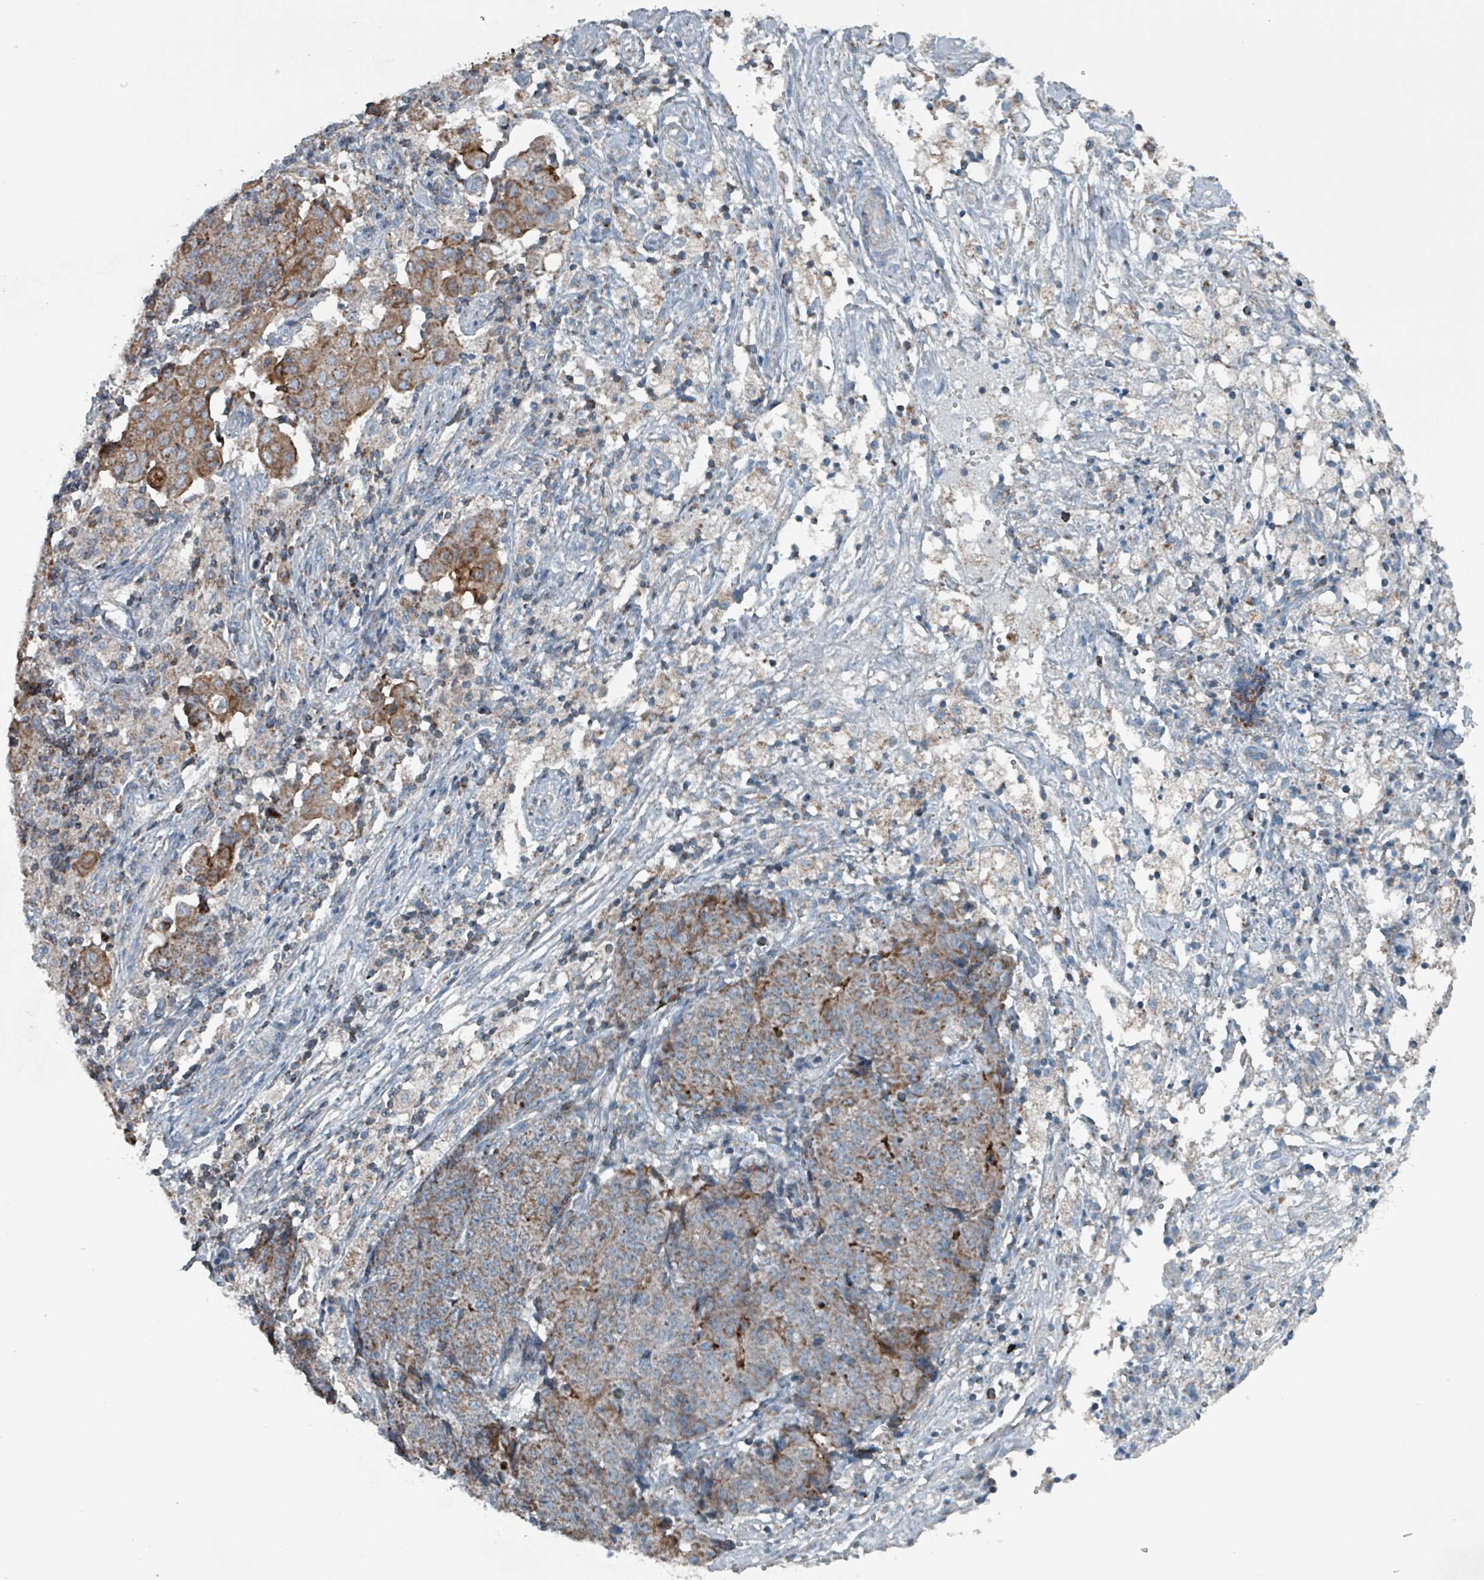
{"staining": {"intensity": "moderate", "quantity": "25%-75%", "location": "cytoplasmic/membranous"}, "tissue": "ovarian cancer", "cell_type": "Tumor cells", "image_type": "cancer", "snomed": [{"axis": "morphology", "description": "Carcinoma, endometroid"}, {"axis": "topography", "description": "Ovary"}], "caption": "DAB immunohistochemical staining of human ovarian endometroid carcinoma displays moderate cytoplasmic/membranous protein staining in about 25%-75% of tumor cells.", "gene": "ABHD18", "patient": {"sex": "female", "age": 42}}